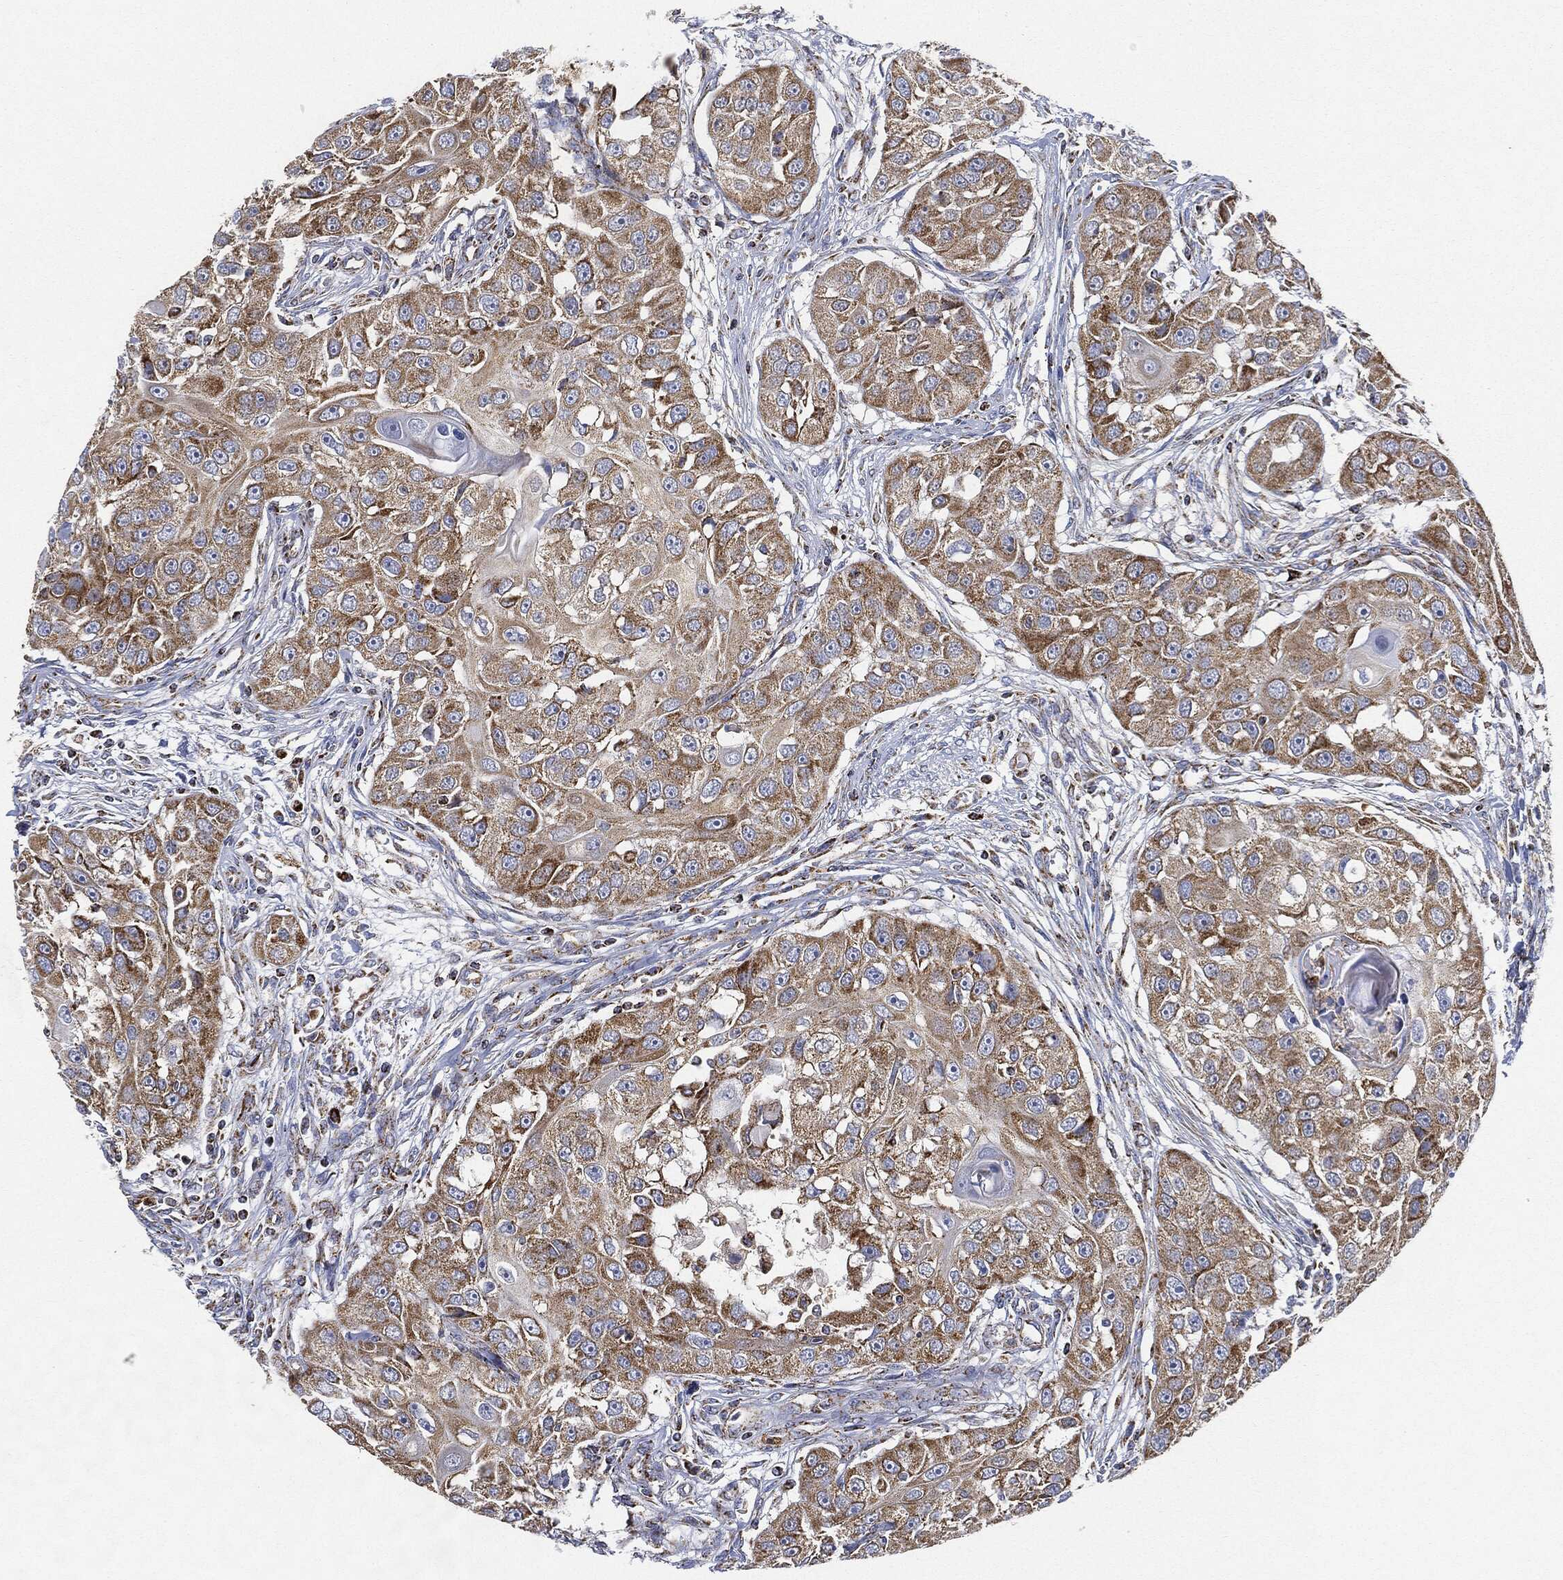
{"staining": {"intensity": "moderate", "quantity": ">75%", "location": "cytoplasmic/membranous"}, "tissue": "head and neck cancer", "cell_type": "Tumor cells", "image_type": "cancer", "snomed": [{"axis": "morphology", "description": "Squamous cell carcinoma, NOS"}, {"axis": "topography", "description": "Head-Neck"}], "caption": "Approximately >75% of tumor cells in head and neck cancer exhibit moderate cytoplasmic/membranous protein positivity as visualized by brown immunohistochemical staining.", "gene": "CAPN15", "patient": {"sex": "male", "age": 51}}